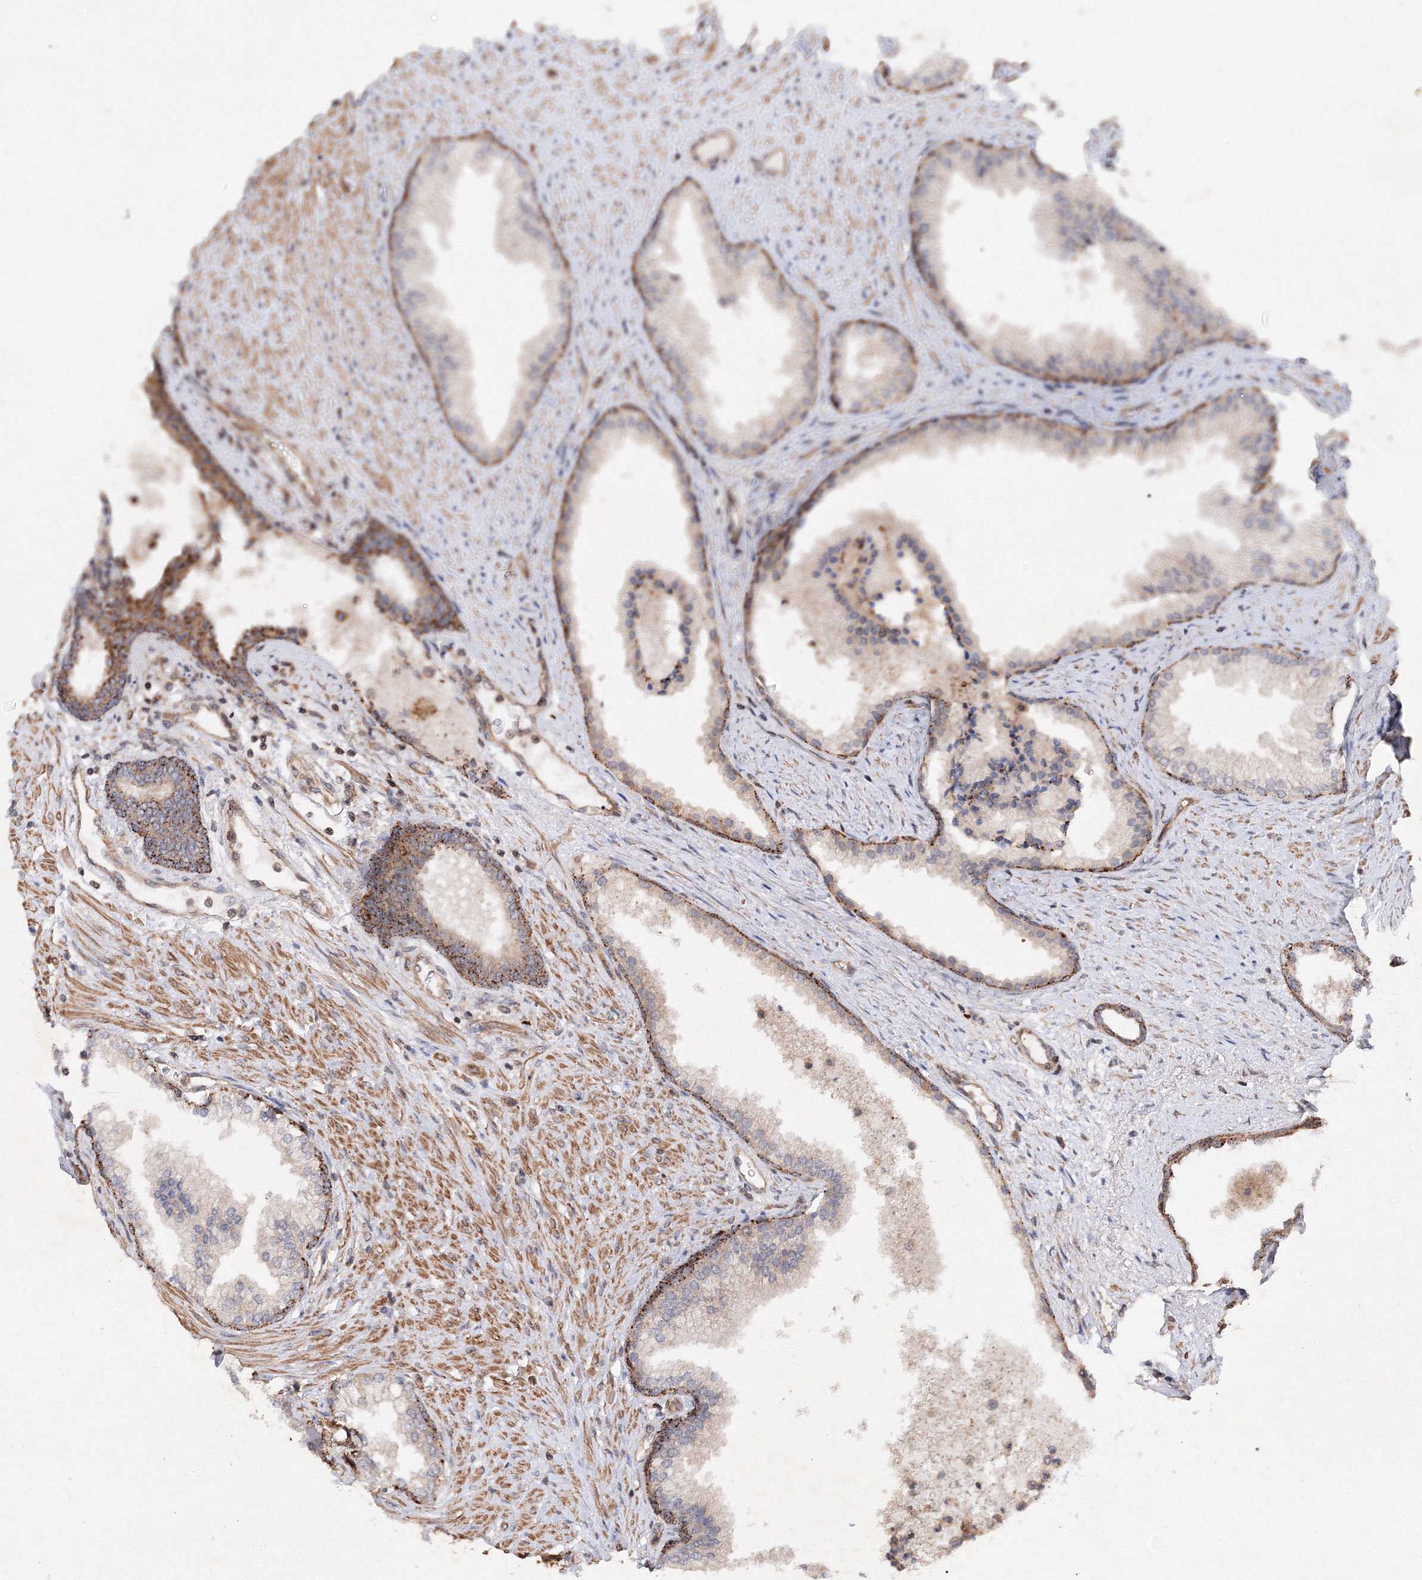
{"staining": {"intensity": "strong", "quantity": "<25%", "location": "cytoplasmic/membranous"}, "tissue": "prostate", "cell_type": "Glandular cells", "image_type": "normal", "snomed": [{"axis": "morphology", "description": "Normal tissue, NOS"}, {"axis": "topography", "description": "Prostate"}], "caption": "Immunohistochemical staining of benign prostate reveals strong cytoplasmic/membranous protein positivity in about <25% of glandular cells.", "gene": "DCTD", "patient": {"sex": "male", "age": 76}}